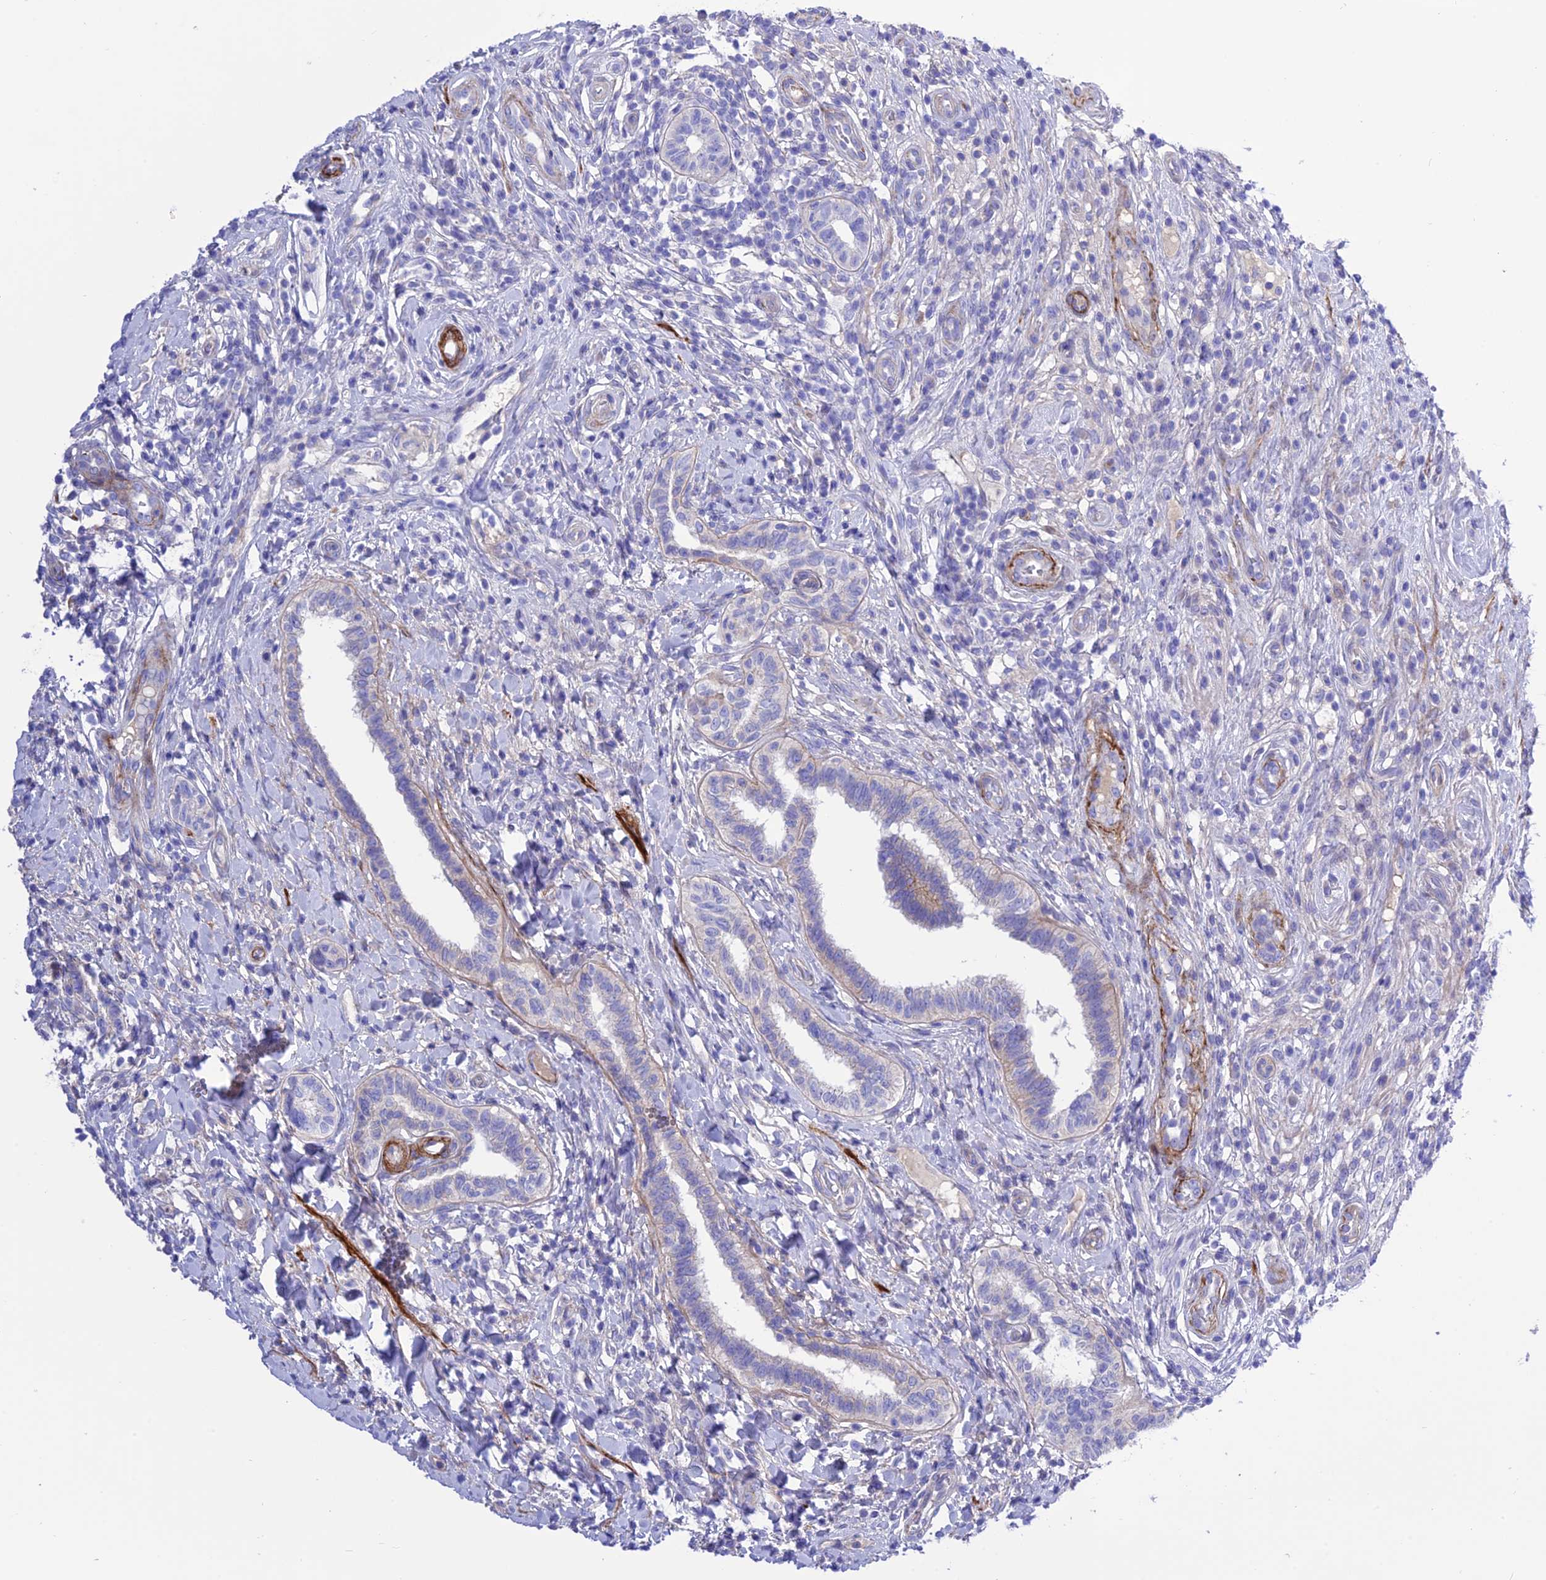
{"staining": {"intensity": "negative", "quantity": "none", "location": "none"}, "tissue": "testis cancer", "cell_type": "Tumor cells", "image_type": "cancer", "snomed": [{"axis": "morphology", "description": "Seminoma, NOS"}, {"axis": "topography", "description": "Testis"}], "caption": "The IHC micrograph has no significant staining in tumor cells of testis seminoma tissue.", "gene": "FRA10AC1", "patient": {"sex": "male", "age": 49}}